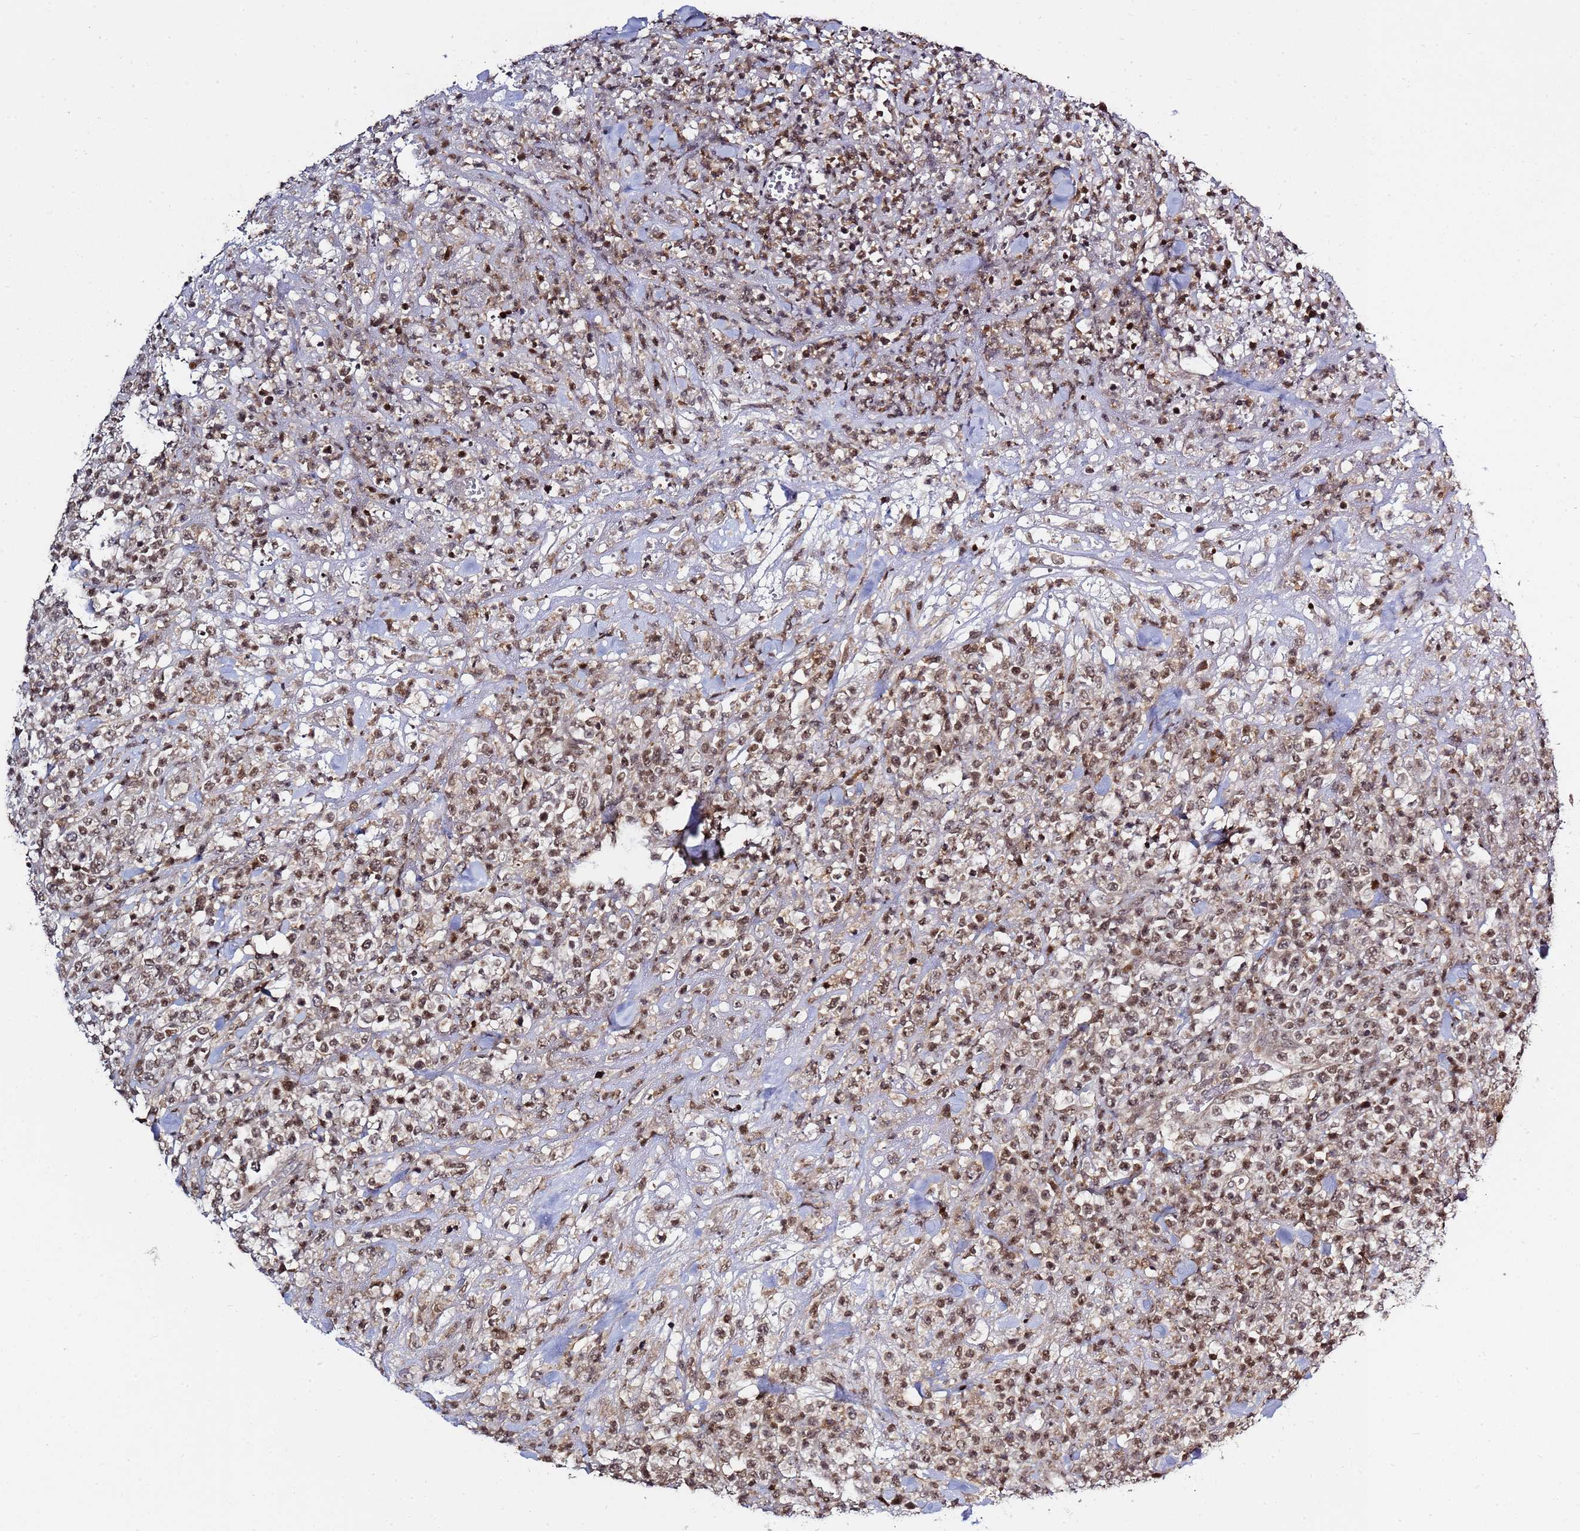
{"staining": {"intensity": "weak", "quantity": ">75%", "location": "nuclear"}, "tissue": "lymphoma", "cell_type": "Tumor cells", "image_type": "cancer", "snomed": [{"axis": "morphology", "description": "Malignant lymphoma, non-Hodgkin's type, High grade"}, {"axis": "topography", "description": "Colon"}], "caption": "Immunohistochemistry of malignant lymphoma, non-Hodgkin's type (high-grade) displays low levels of weak nuclear positivity in approximately >75% of tumor cells.", "gene": "RCOR2", "patient": {"sex": "female", "age": 53}}